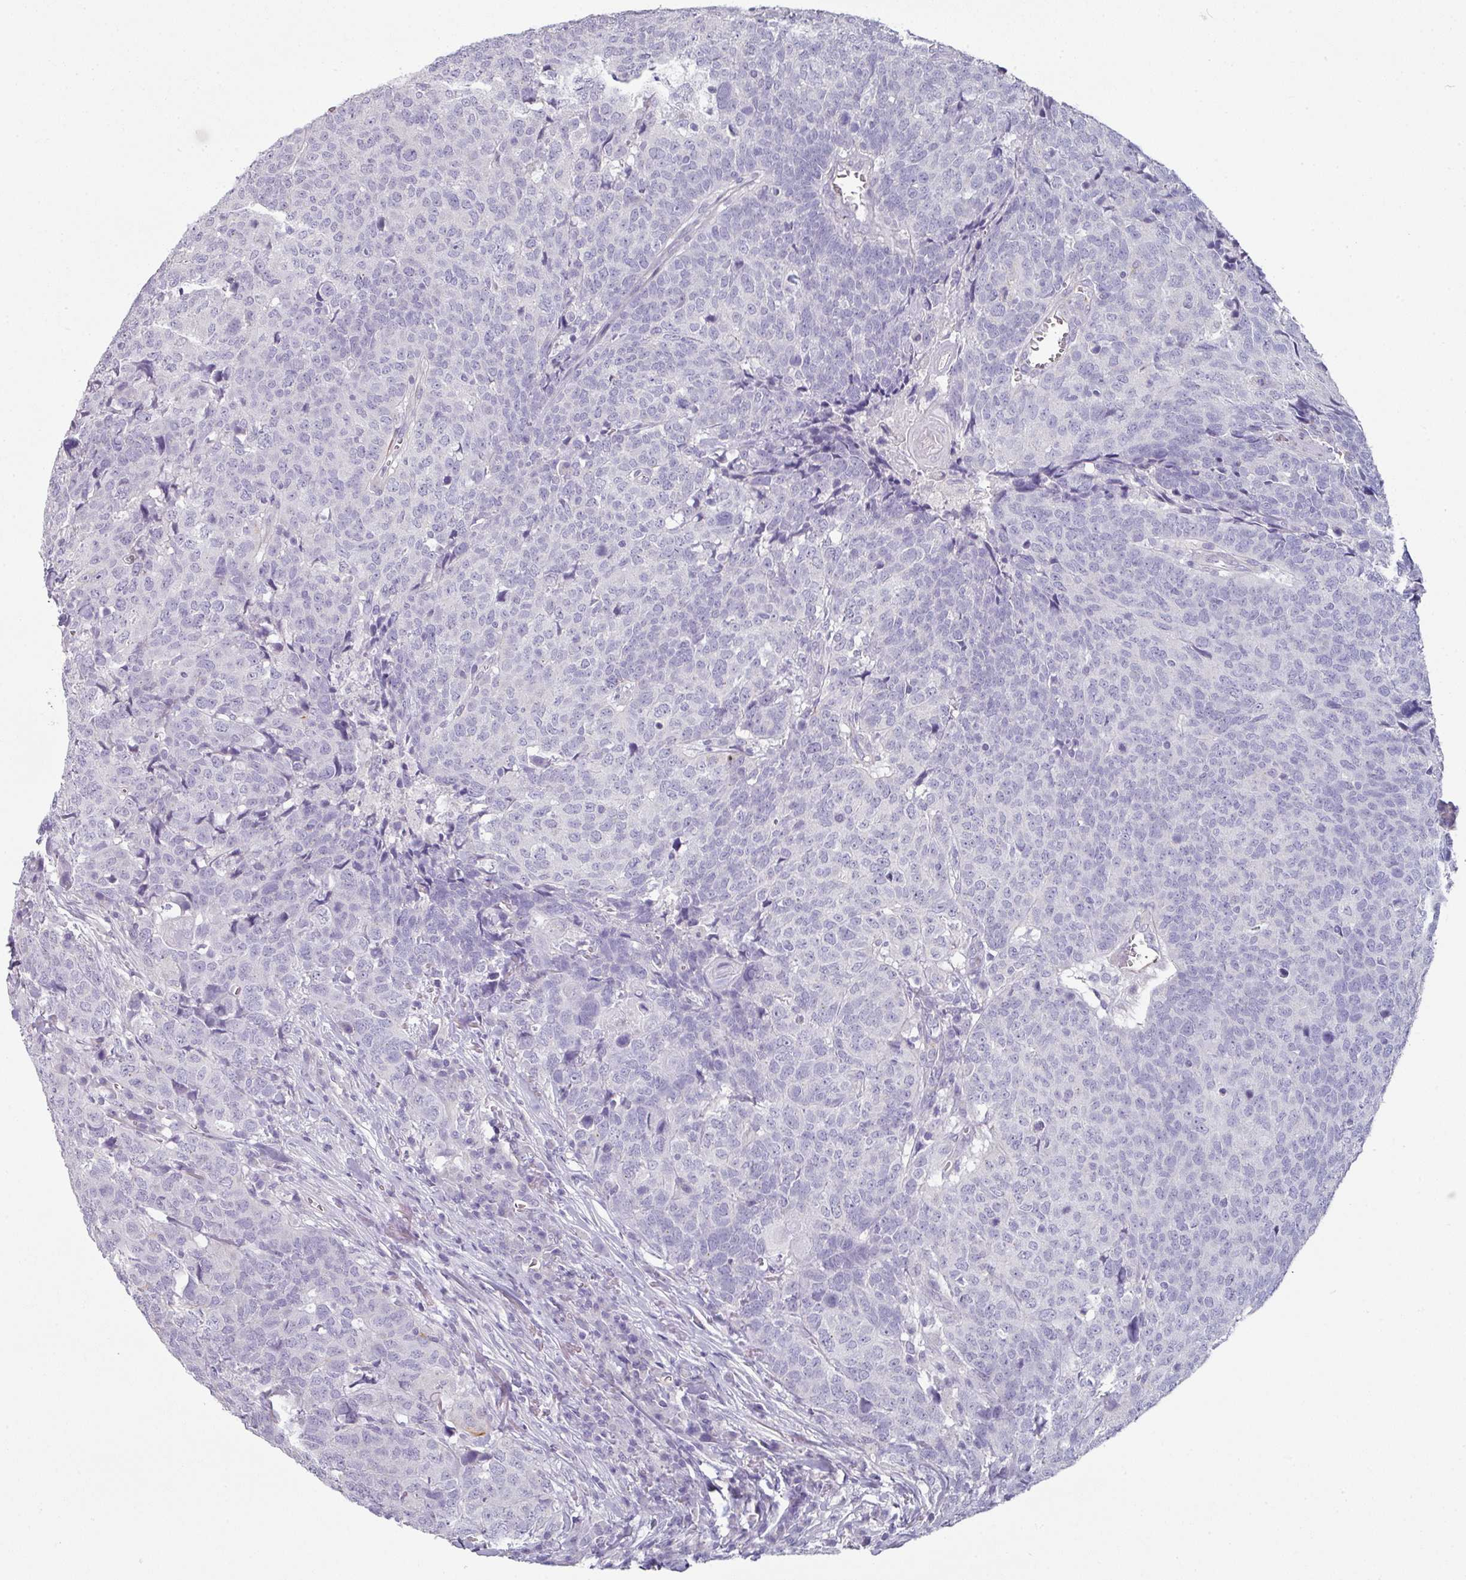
{"staining": {"intensity": "negative", "quantity": "none", "location": "none"}, "tissue": "head and neck cancer", "cell_type": "Tumor cells", "image_type": "cancer", "snomed": [{"axis": "morphology", "description": "Squamous cell carcinoma, NOS"}, {"axis": "topography", "description": "Head-Neck"}], "caption": "Micrograph shows no significant protein staining in tumor cells of squamous cell carcinoma (head and neck).", "gene": "SLC17A7", "patient": {"sex": "male", "age": 66}}